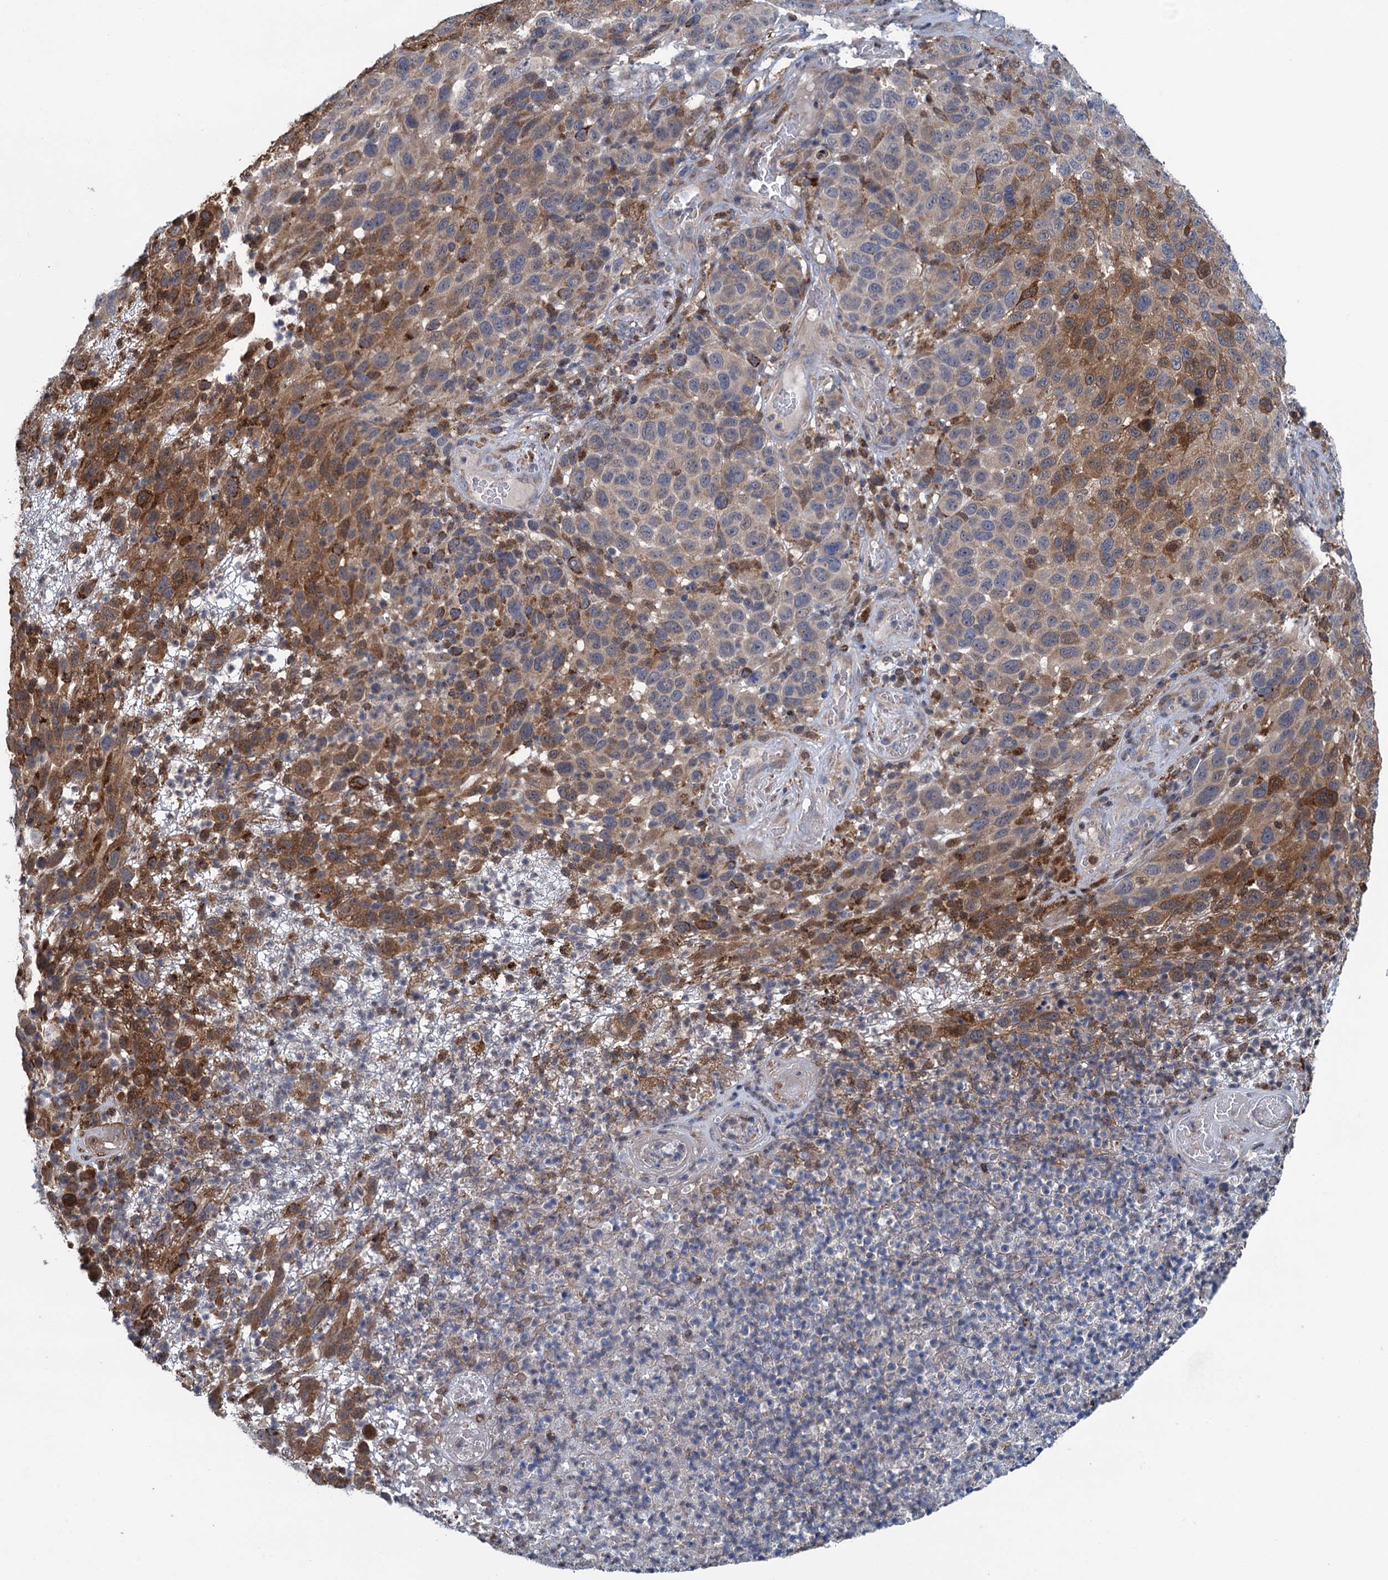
{"staining": {"intensity": "moderate", "quantity": "<25%", "location": "cytoplasmic/membranous,nuclear"}, "tissue": "melanoma", "cell_type": "Tumor cells", "image_type": "cancer", "snomed": [{"axis": "morphology", "description": "Malignant melanoma, NOS"}, {"axis": "topography", "description": "Skin"}], "caption": "This micrograph shows immunohistochemistry (IHC) staining of human malignant melanoma, with low moderate cytoplasmic/membranous and nuclear expression in approximately <25% of tumor cells.", "gene": "CNTN5", "patient": {"sex": "male", "age": 49}}